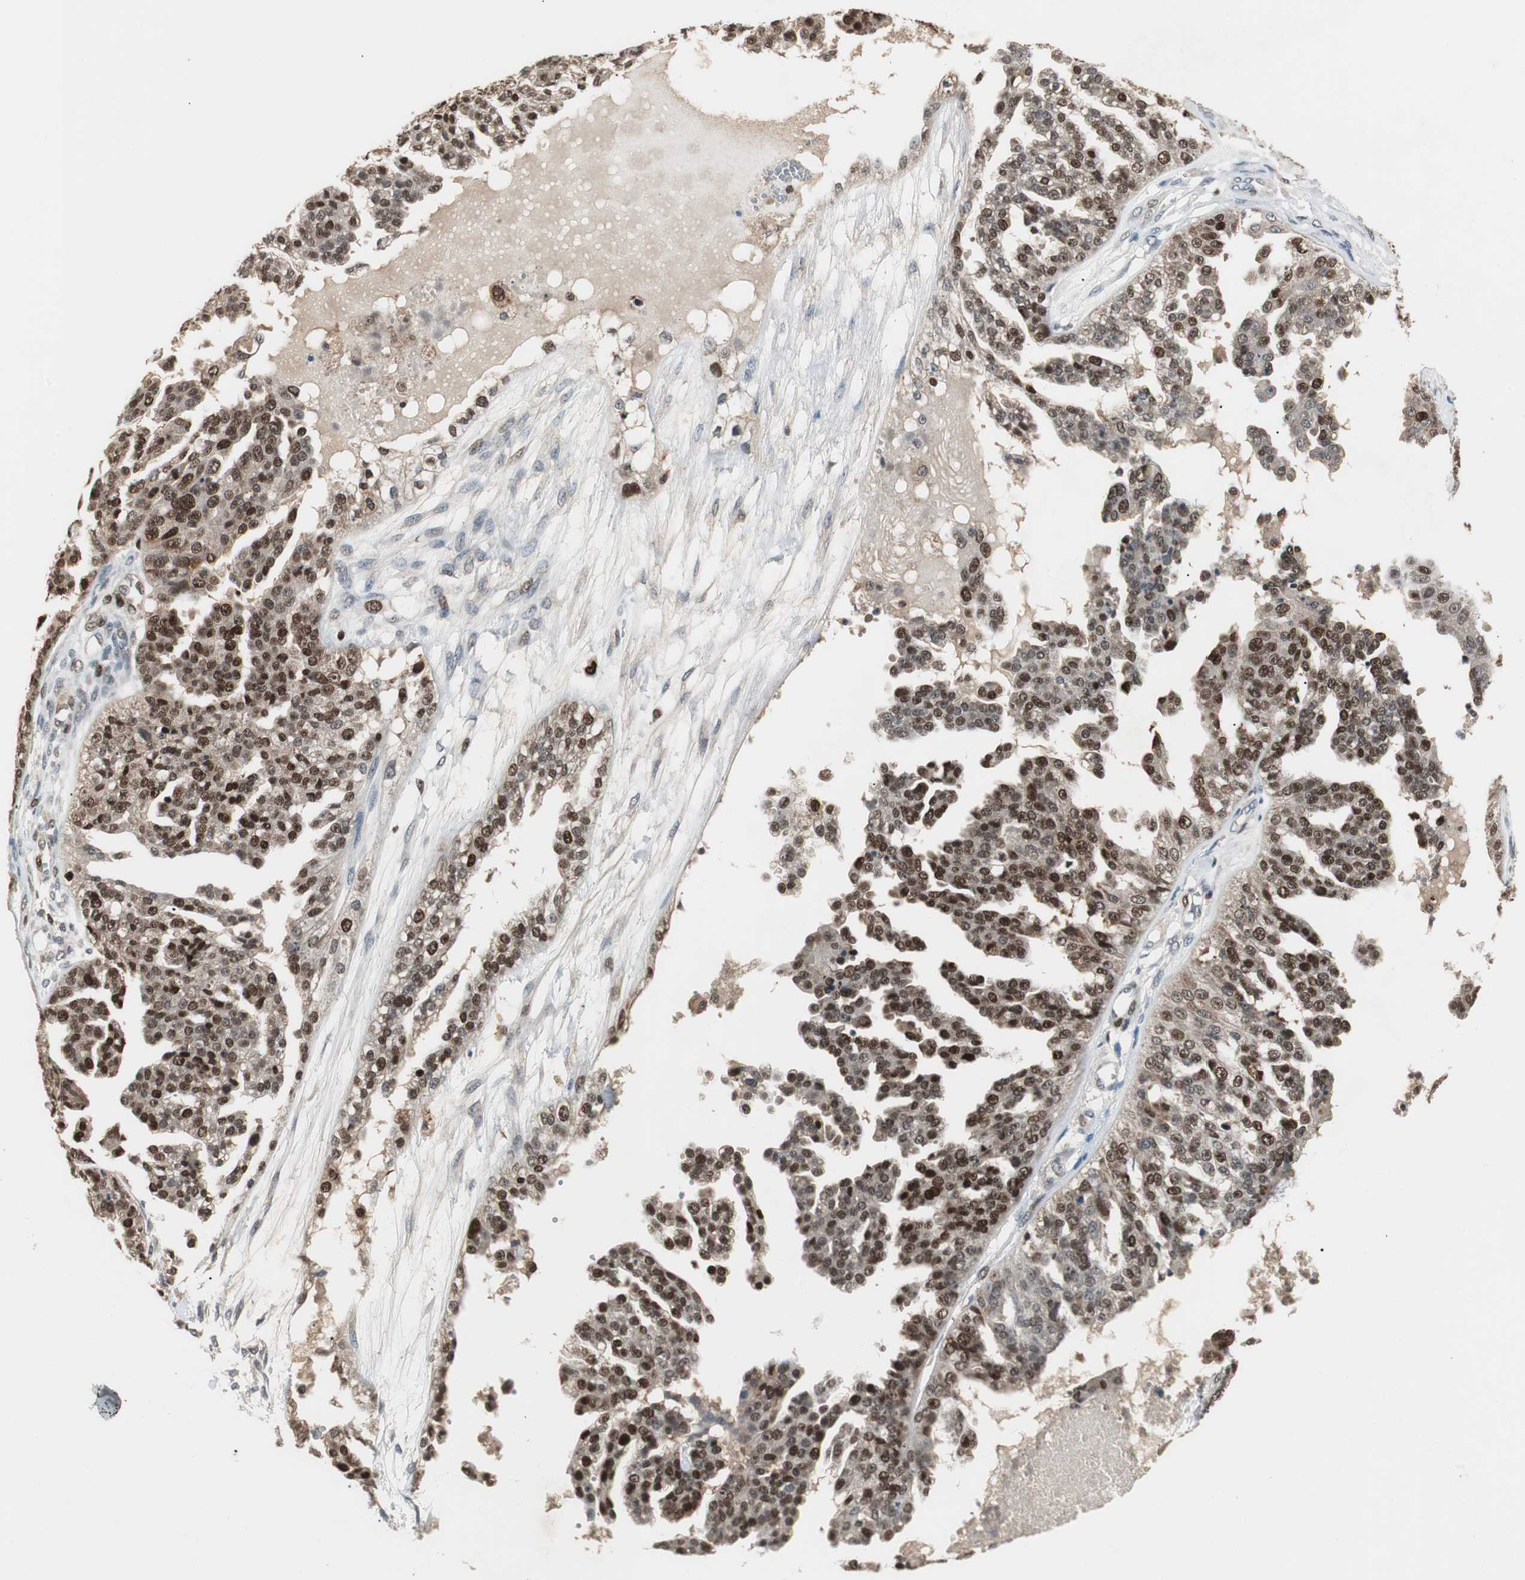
{"staining": {"intensity": "strong", "quantity": ">75%", "location": "nuclear"}, "tissue": "ovarian cancer", "cell_type": "Tumor cells", "image_type": "cancer", "snomed": [{"axis": "morphology", "description": "Carcinoma, NOS"}, {"axis": "topography", "description": "Soft tissue"}, {"axis": "topography", "description": "Ovary"}], "caption": "An image of ovarian cancer stained for a protein exhibits strong nuclear brown staining in tumor cells.", "gene": "FEN1", "patient": {"sex": "female", "age": 54}}